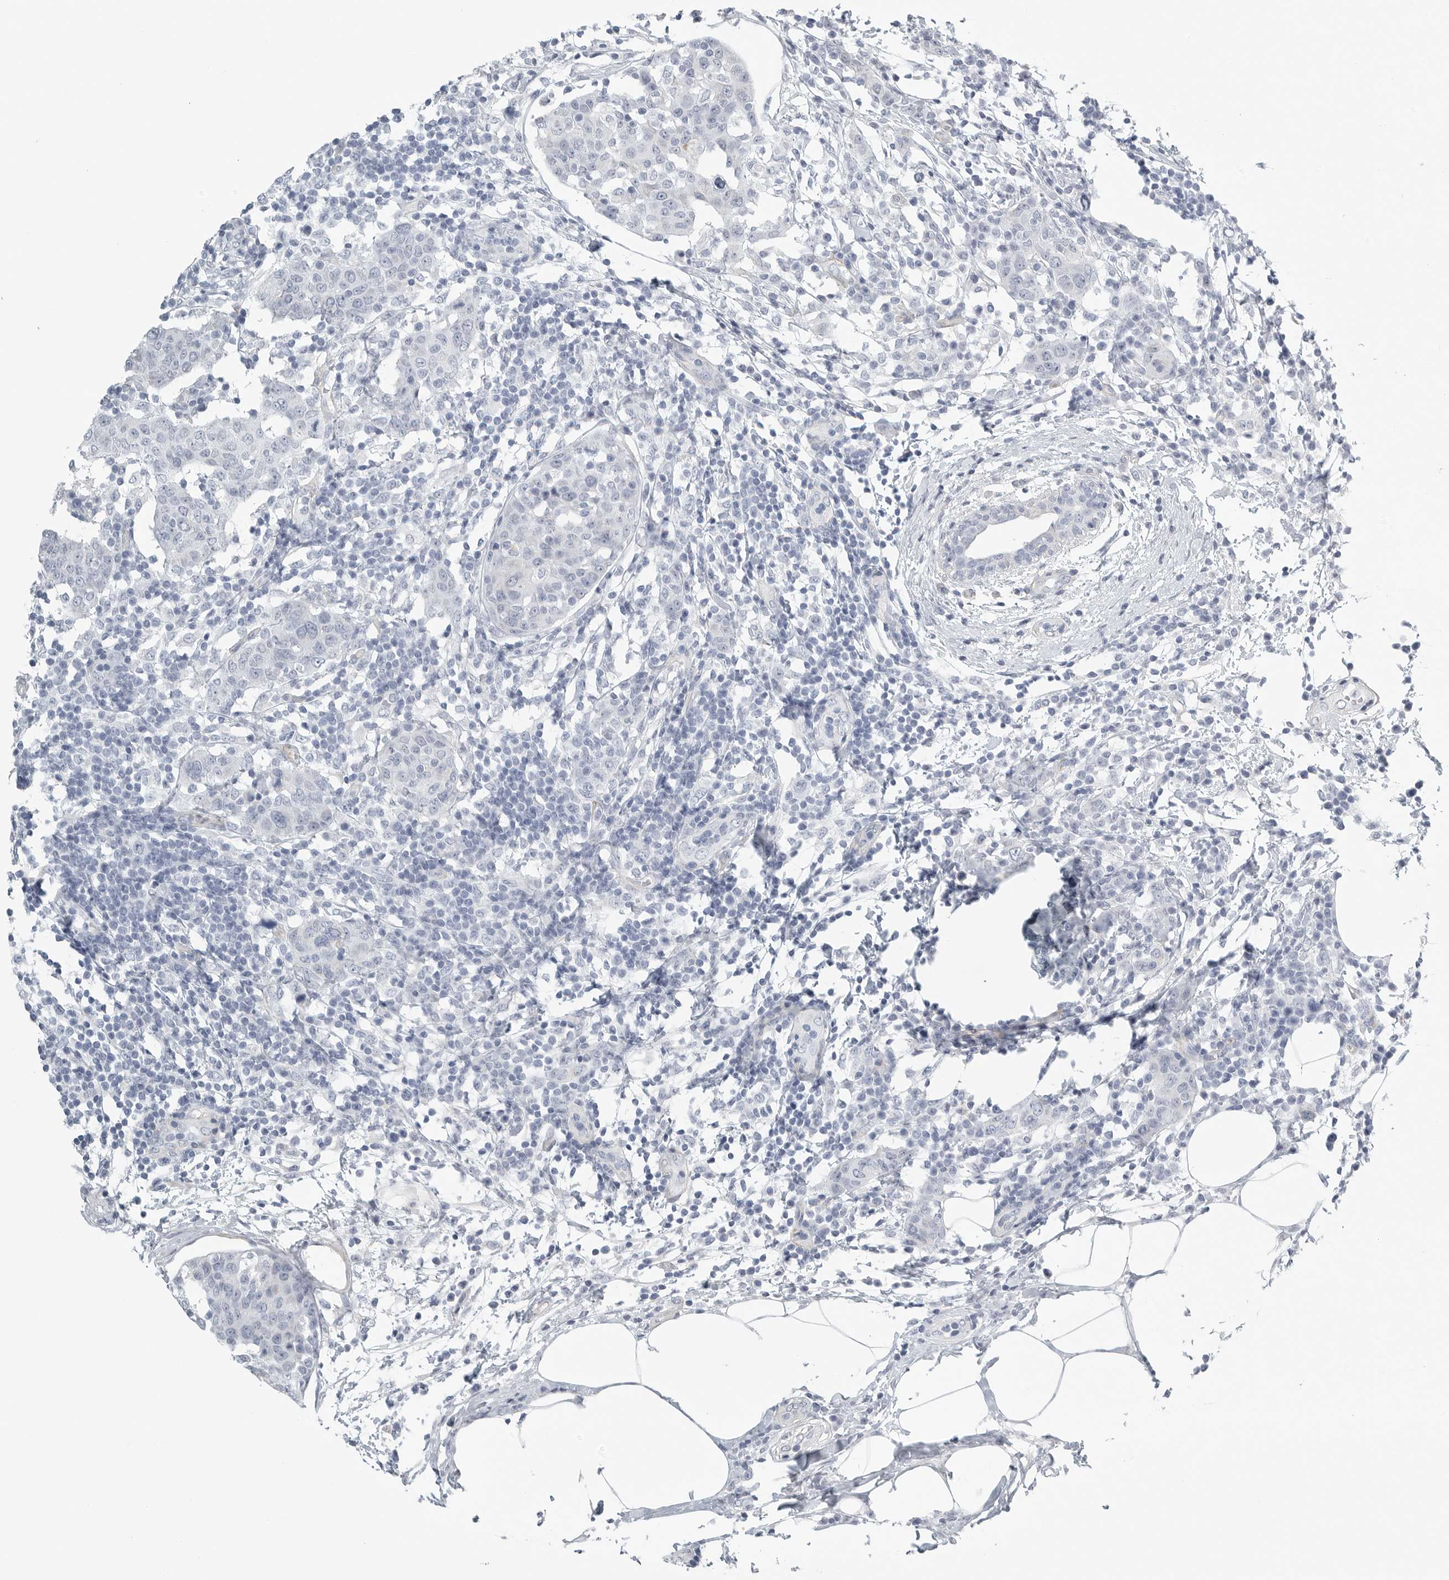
{"staining": {"intensity": "negative", "quantity": "none", "location": "none"}, "tissue": "breast cancer", "cell_type": "Tumor cells", "image_type": "cancer", "snomed": [{"axis": "morphology", "description": "Normal tissue, NOS"}, {"axis": "morphology", "description": "Duct carcinoma"}, {"axis": "topography", "description": "Breast"}], "caption": "Immunohistochemistry photomicrograph of human breast infiltrating ductal carcinoma stained for a protein (brown), which exhibits no staining in tumor cells.", "gene": "TNR", "patient": {"sex": "female", "age": 37}}